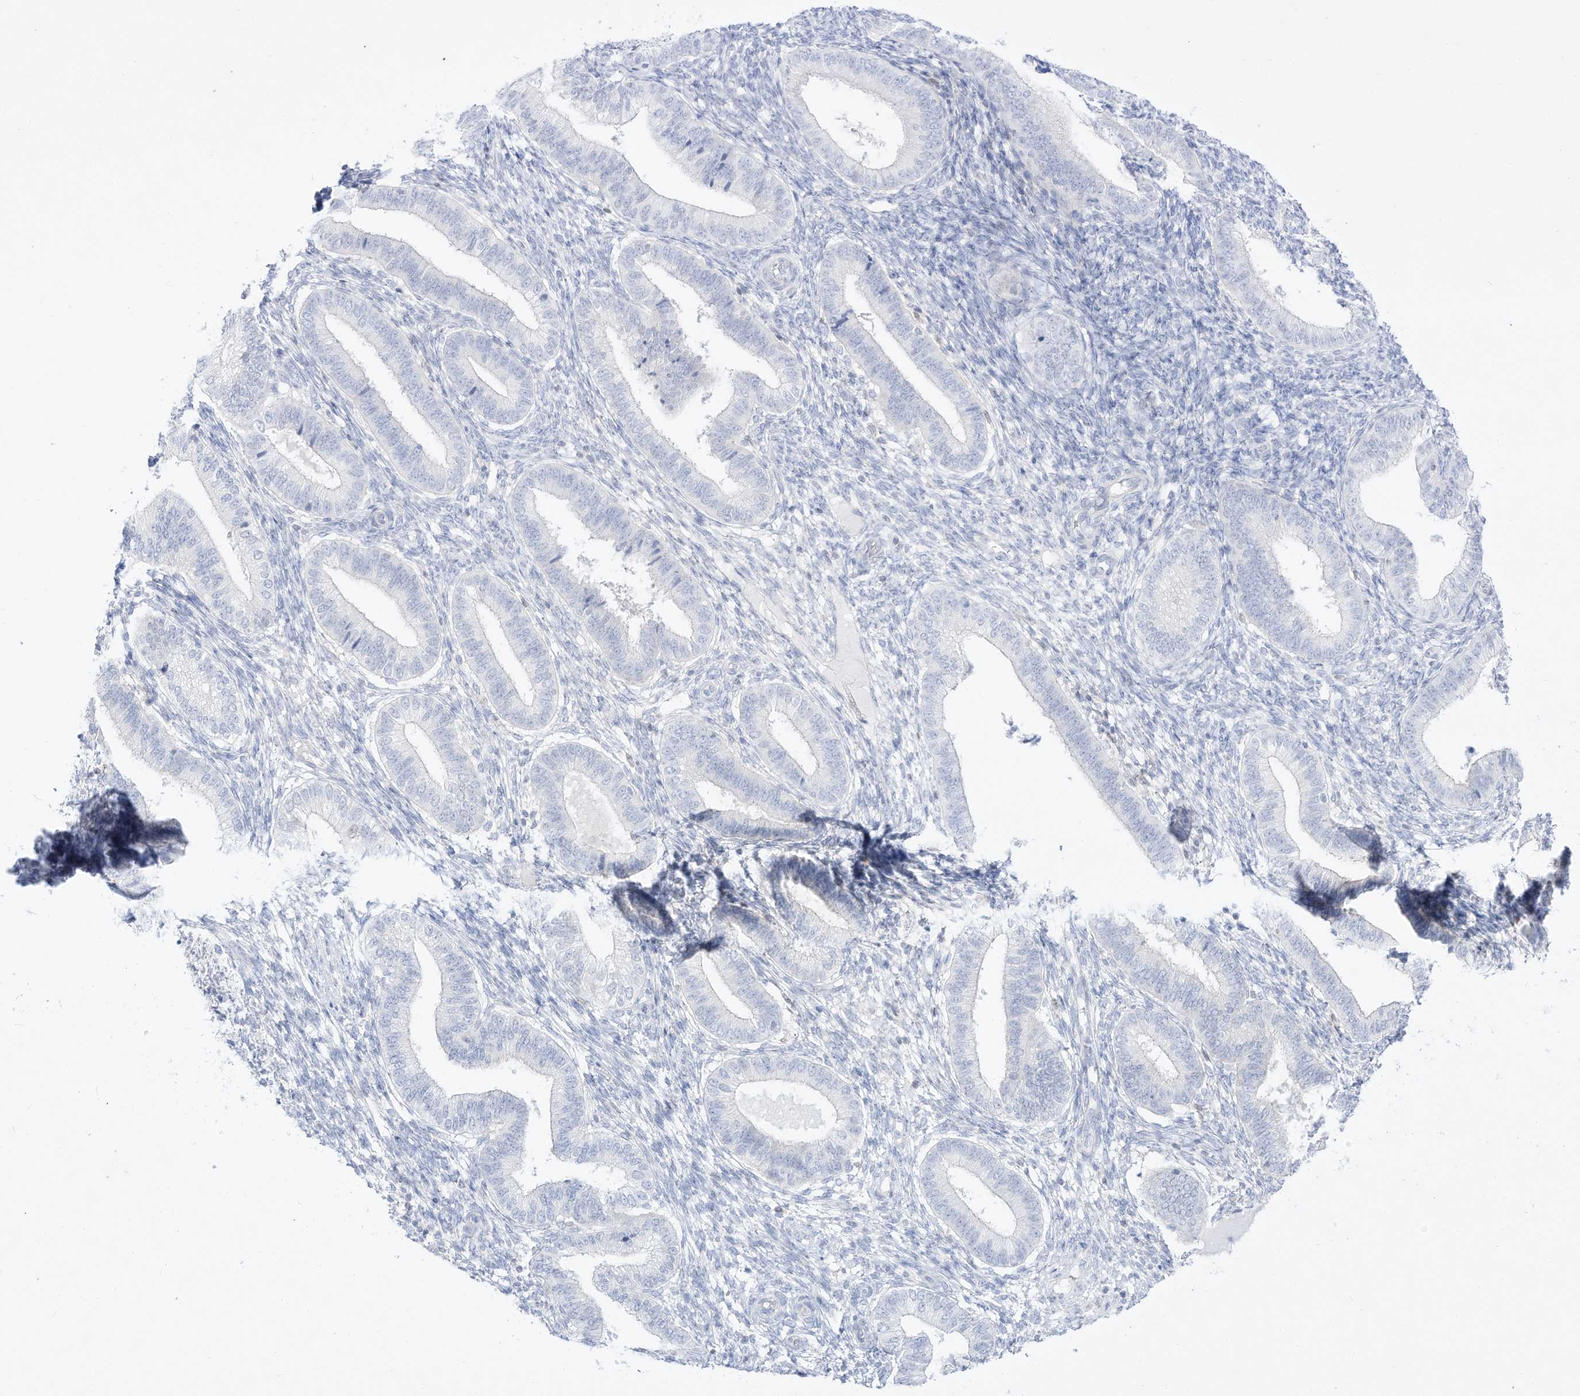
{"staining": {"intensity": "negative", "quantity": "none", "location": "none"}, "tissue": "endometrium", "cell_type": "Cells in endometrial stroma", "image_type": "normal", "snomed": [{"axis": "morphology", "description": "Normal tissue, NOS"}, {"axis": "topography", "description": "Endometrium"}], "caption": "Immunohistochemistry of unremarkable endometrium displays no positivity in cells in endometrial stroma. (DAB immunohistochemistry (IHC) visualized using brightfield microscopy, high magnification).", "gene": "DMKN", "patient": {"sex": "female", "age": 39}}